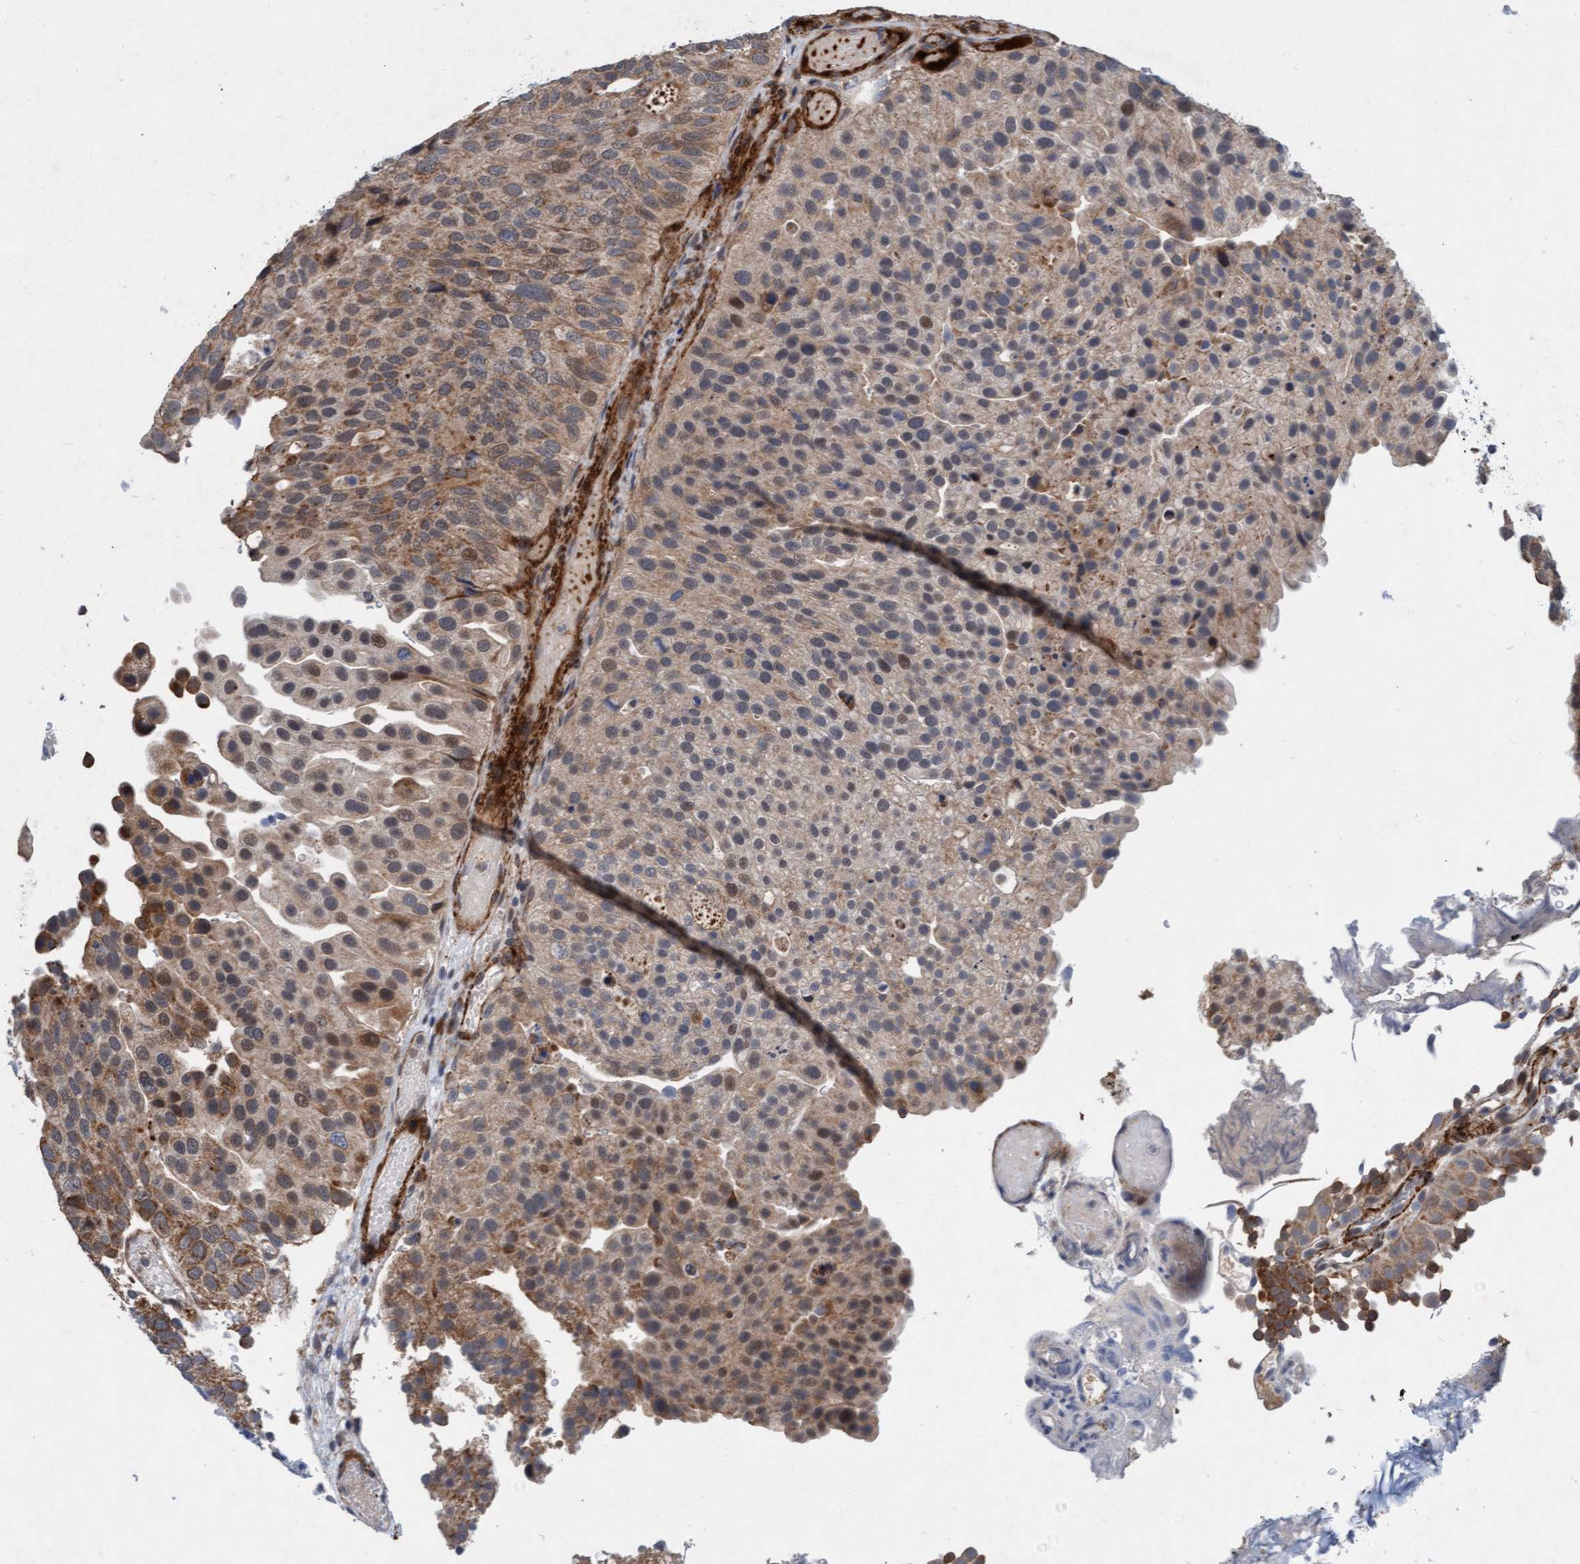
{"staining": {"intensity": "moderate", "quantity": ">75%", "location": "cytoplasmic/membranous"}, "tissue": "urothelial cancer", "cell_type": "Tumor cells", "image_type": "cancer", "snomed": [{"axis": "morphology", "description": "Urothelial carcinoma, Low grade"}, {"axis": "topography", "description": "Urinary bladder"}], "caption": "The immunohistochemical stain shows moderate cytoplasmic/membranous staining in tumor cells of urothelial cancer tissue. The staining was performed using DAB (3,3'-diaminobenzidine) to visualize the protein expression in brown, while the nuclei were stained in blue with hematoxylin (Magnification: 20x).", "gene": "TMEM70", "patient": {"sex": "male", "age": 78}}